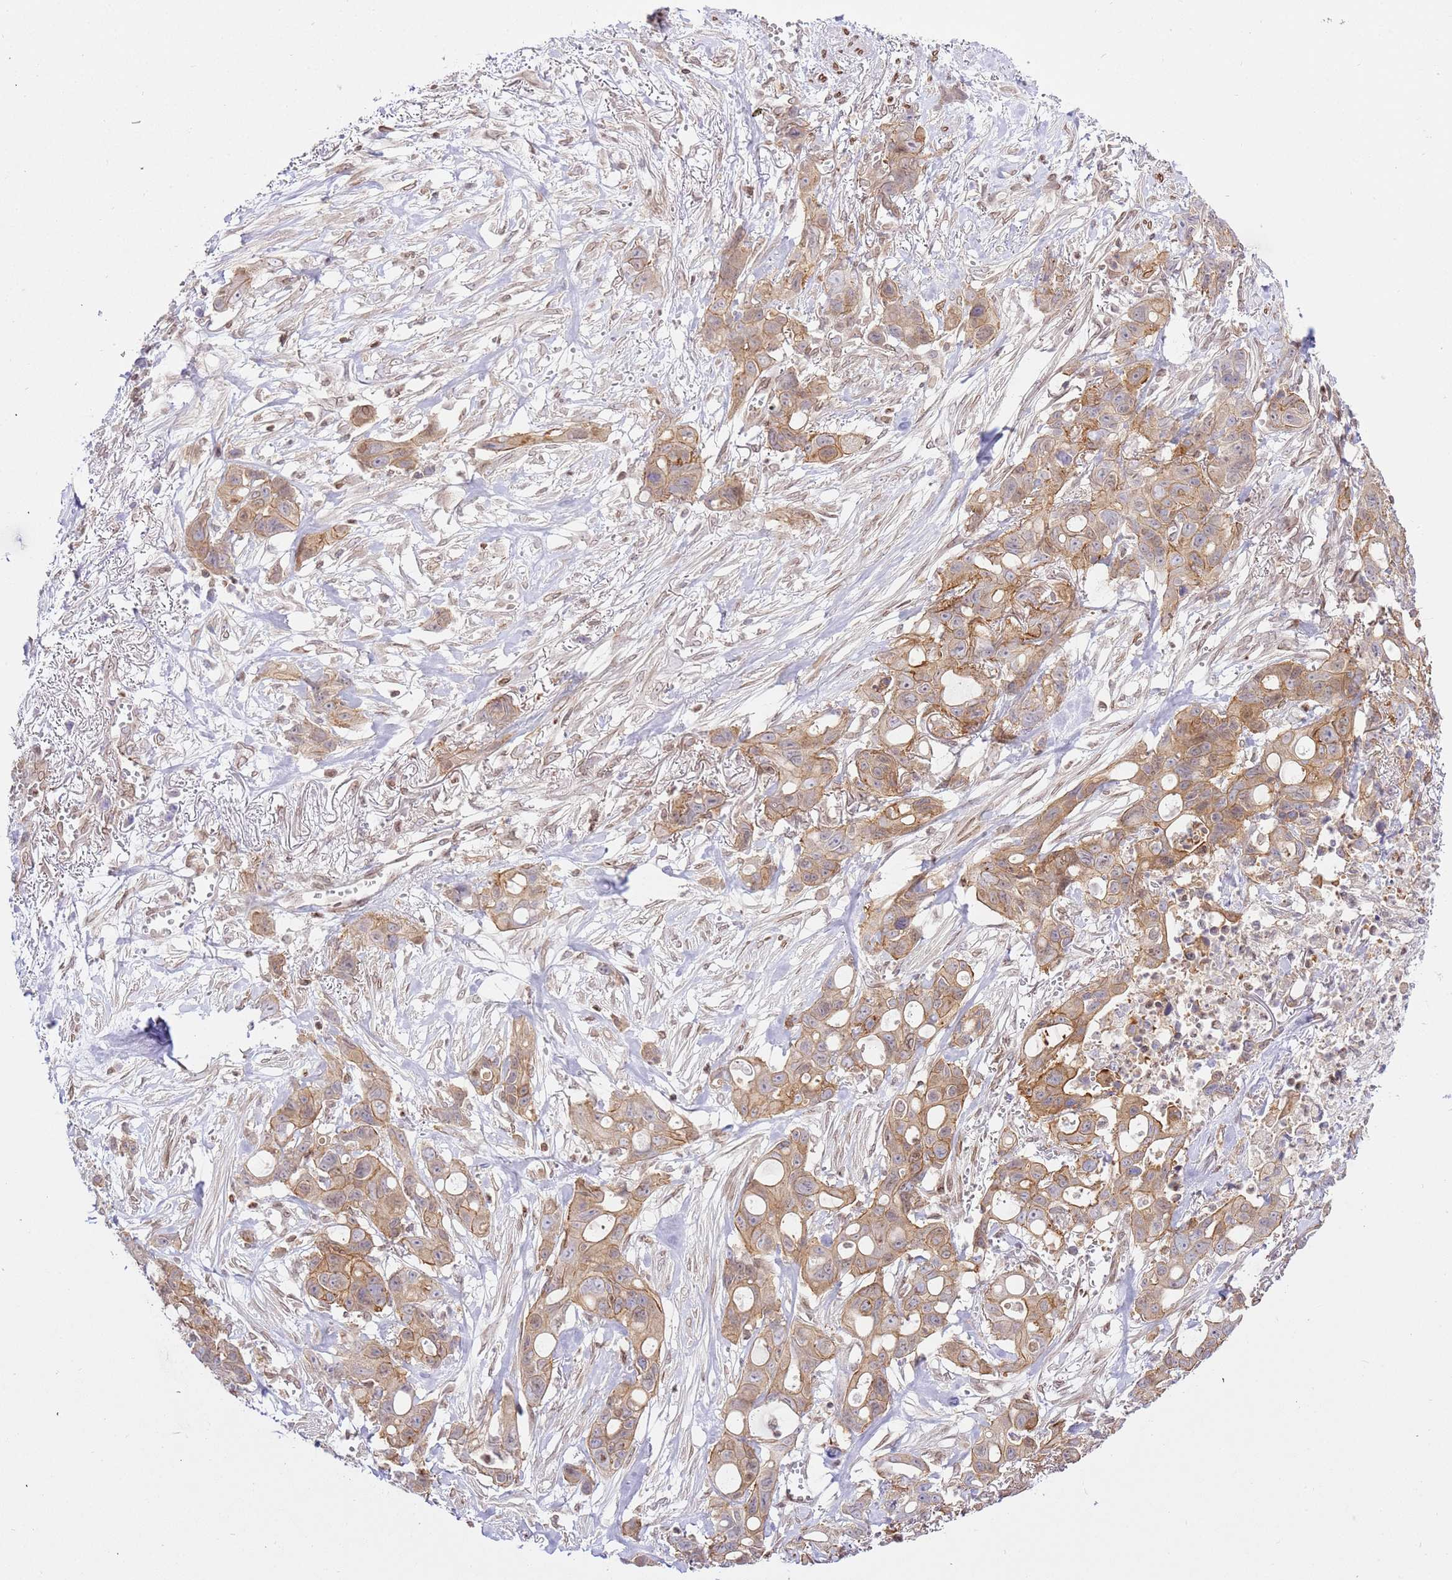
{"staining": {"intensity": "moderate", "quantity": ">75%", "location": "cytoplasmic/membranous"}, "tissue": "ovarian cancer", "cell_type": "Tumor cells", "image_type": "cancer", "snomed": [{"axis": "morphology", "description": "Cystadenocarcinoma, mucinous, NOS"}, {"axis": "topography", "description": "Ovary"}], "caption": "Immunohistochemical staining of ovarian cancer demonstrates medium levels of moderate cytoplasmic/membranous protein positivity in about >75% of tumor cells. Nuclei are stained in blue.", "gene": "TRIM37", "patient": {"sex": "female", "age": 70}}